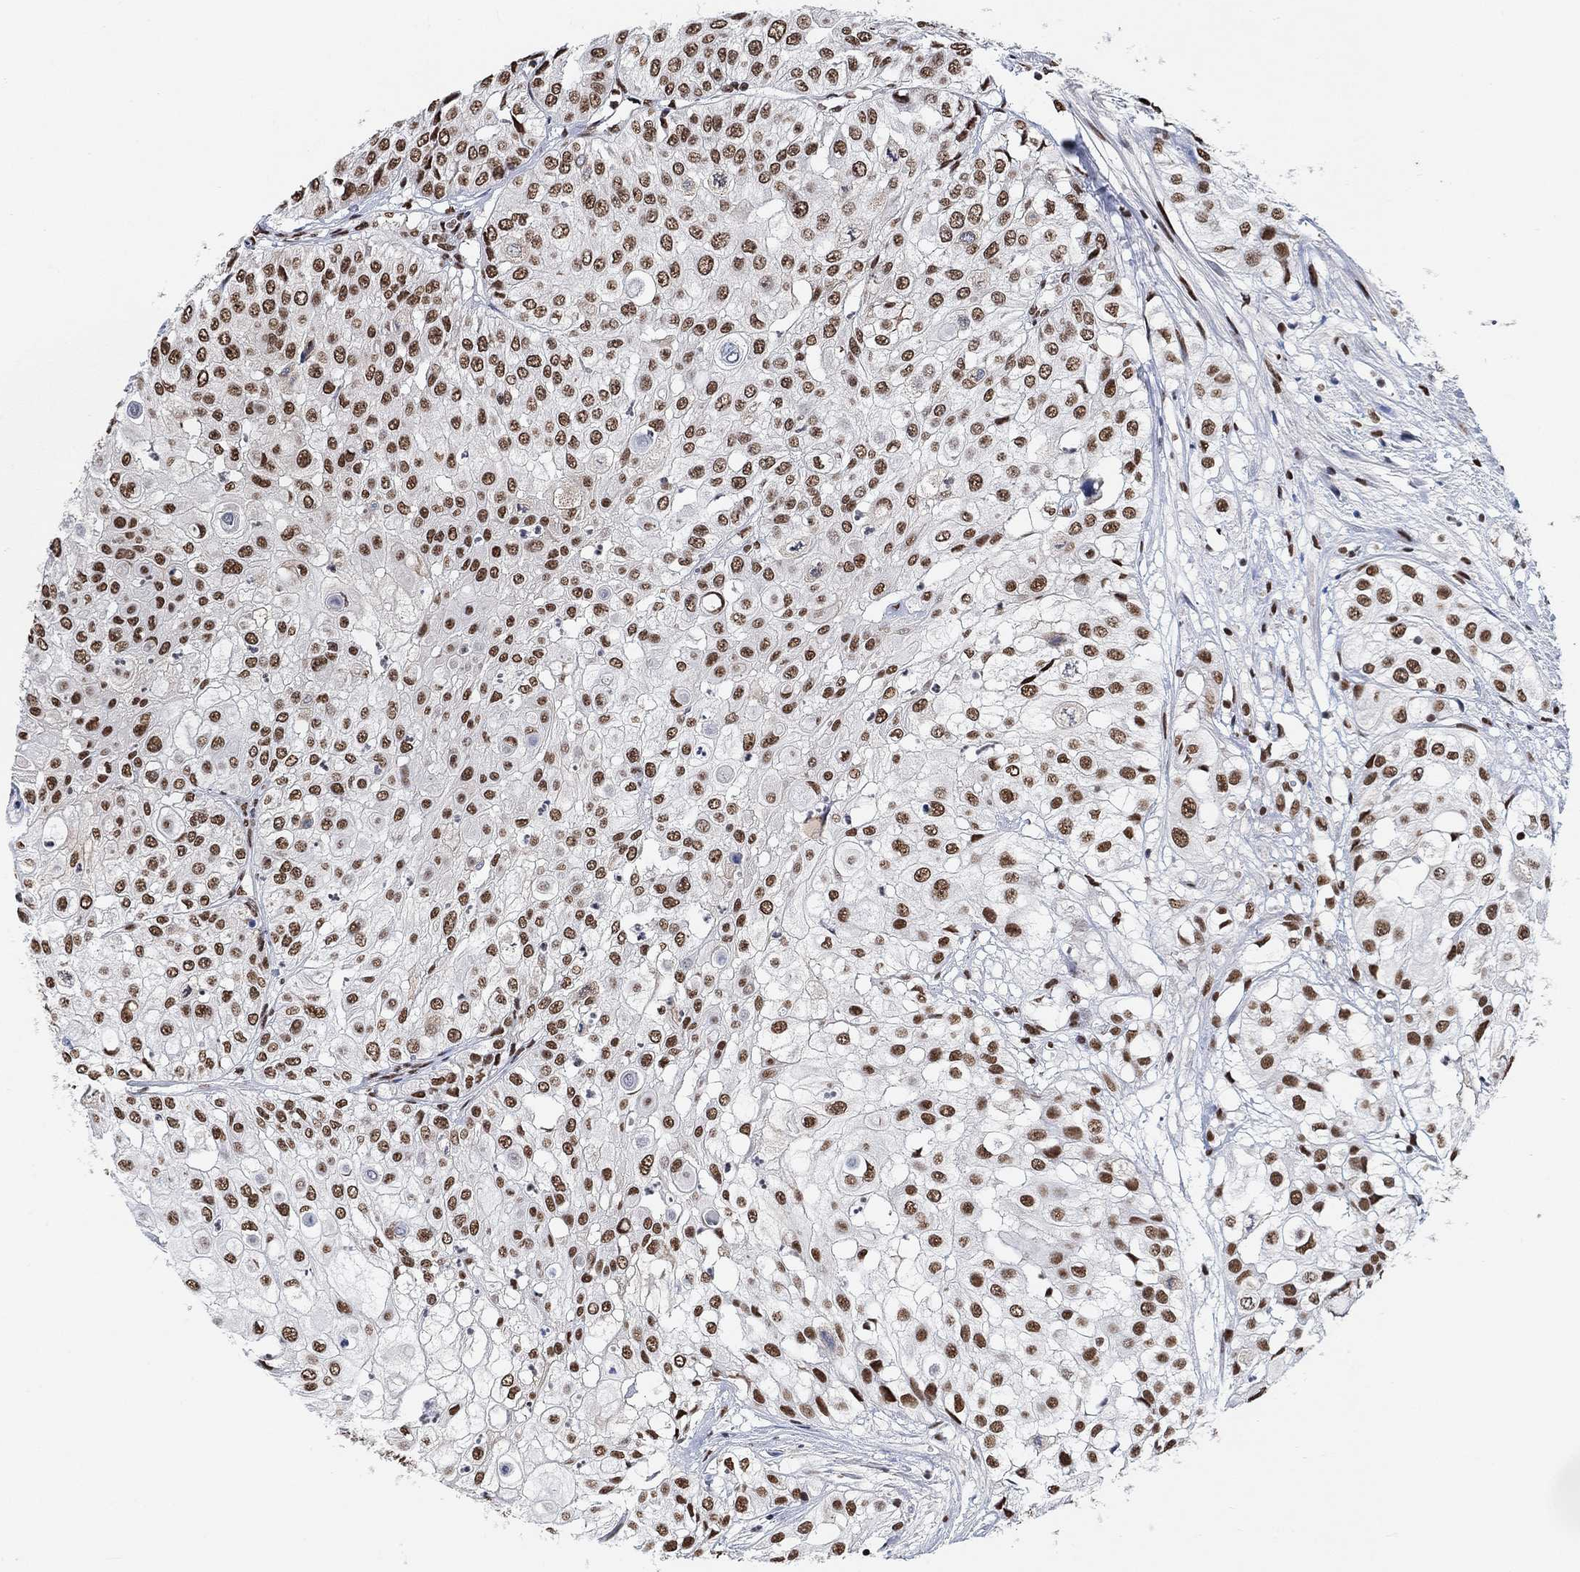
{"staining": {"intensity": "strong", "quantity": ">75%", "location": "nuclear"}, "tissue": "urothelial cancer", "cell_type": "Tumor cells", "image_type": "cancer", "snomed": [{"axis": "morphology", "description": "Urothelial carcinoma, High grade"}, {"axis": "topography", "description": "Urinary bladder"}], "caption": "Approximately >75% of tumor cells in human urothelial cancer display strong nuclear protein positivity as visualized by brown immunohistochemical staining.", "gene": "USP39", "patient": {"sex": "female", "age": 79}}